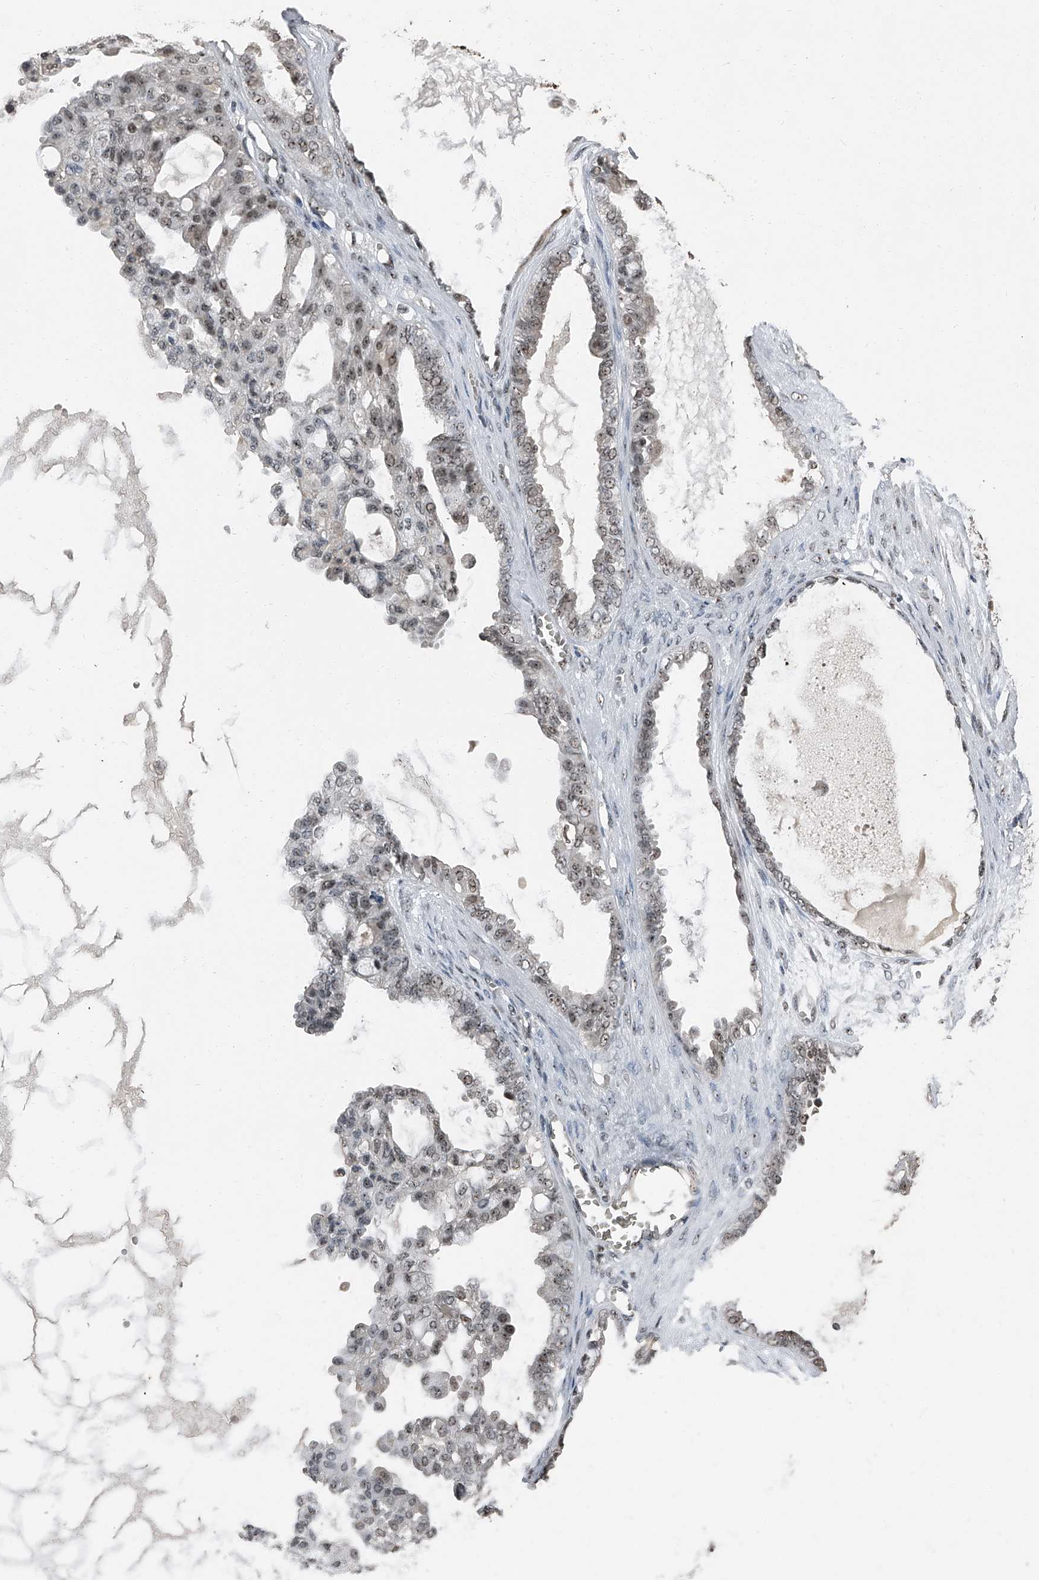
{"staining": {"intensity": "weak", "quantity": ">75%", "location": "nuclear"}, "tissue": "ovarian cancer", "cell_type": "Tumor cells", "image_type": "cancer", "snomed": [{"axis": "morphology", "description": "Carcinoma, NOS"}, {"axis": "morphology", "description": "Carcinoma, endometroid"}, {"axis": "topography", "description": "Ovary"}], "caption": "Immunohistochemistry (DAB (3,3'-diaminobenzidine)) staining of ovarian cancer (endometroid carcinoma) reveals weak nuclear protein staining in about >75% of tumor cells. (DAB IHC, brown staining for protein, blue staining for nuclei).", "gene": "TCOF1", "patient": {"sex": "female", "age": 50}}